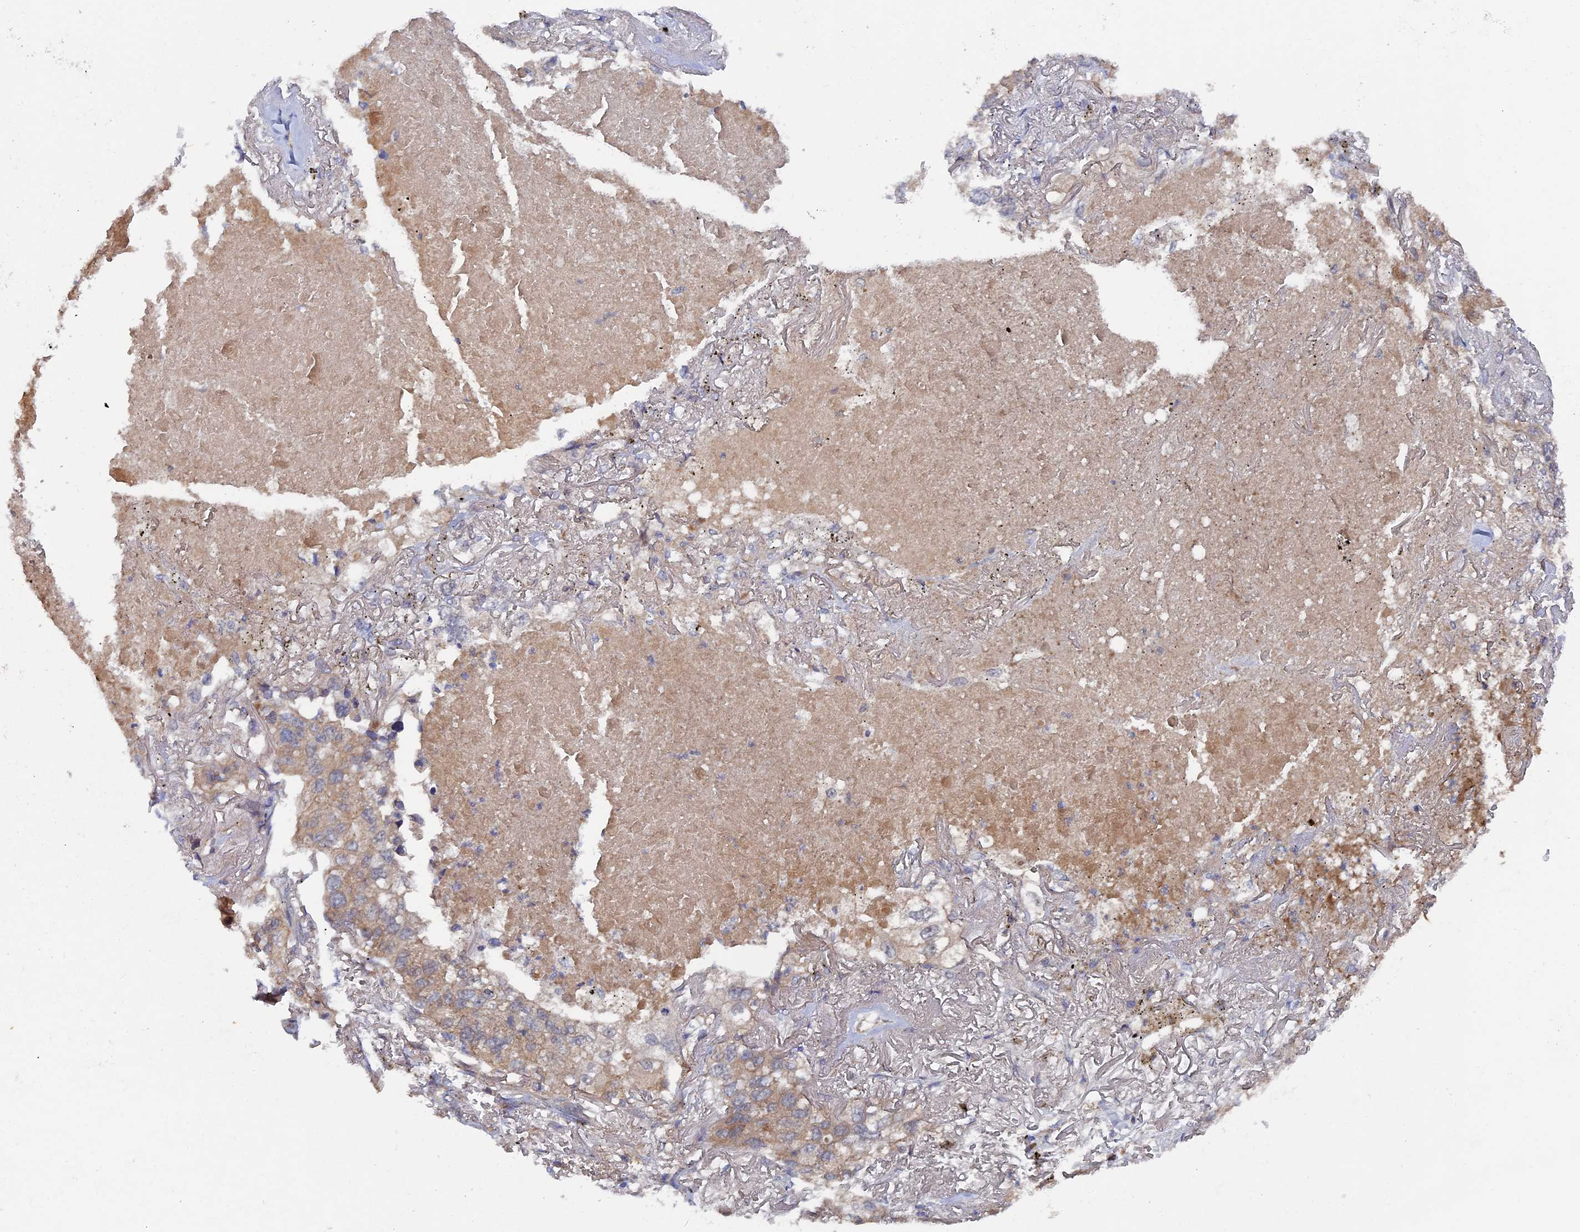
{"staining": {"intensity": "weak", "quantity": "25%-75%", "location": "cytoplasmic/membranous"}, "tissue": "lung cancer", "cell_type": "Tumor cells", "image_type": "cancer", "snomed": [{"axis": "morphology", "description": "Adenocarcinoma, NOS"}, {"axis": "topography", "description": "Lung"}], "caption": "DAB immunohistochemical staining of human lung adenocarcinoma exhibits weak cytoplasmic/membranous protein staining in approximately 25%-75% of tumor cells. The staining is performed using DAB (3,3'-diaminobenzidine) brown chromogen to label protein expression. The nuclei are counter-stained blue using hematoxylin.", "gene": "RAB15", "patient": {"sex": "male", "age": 65}}